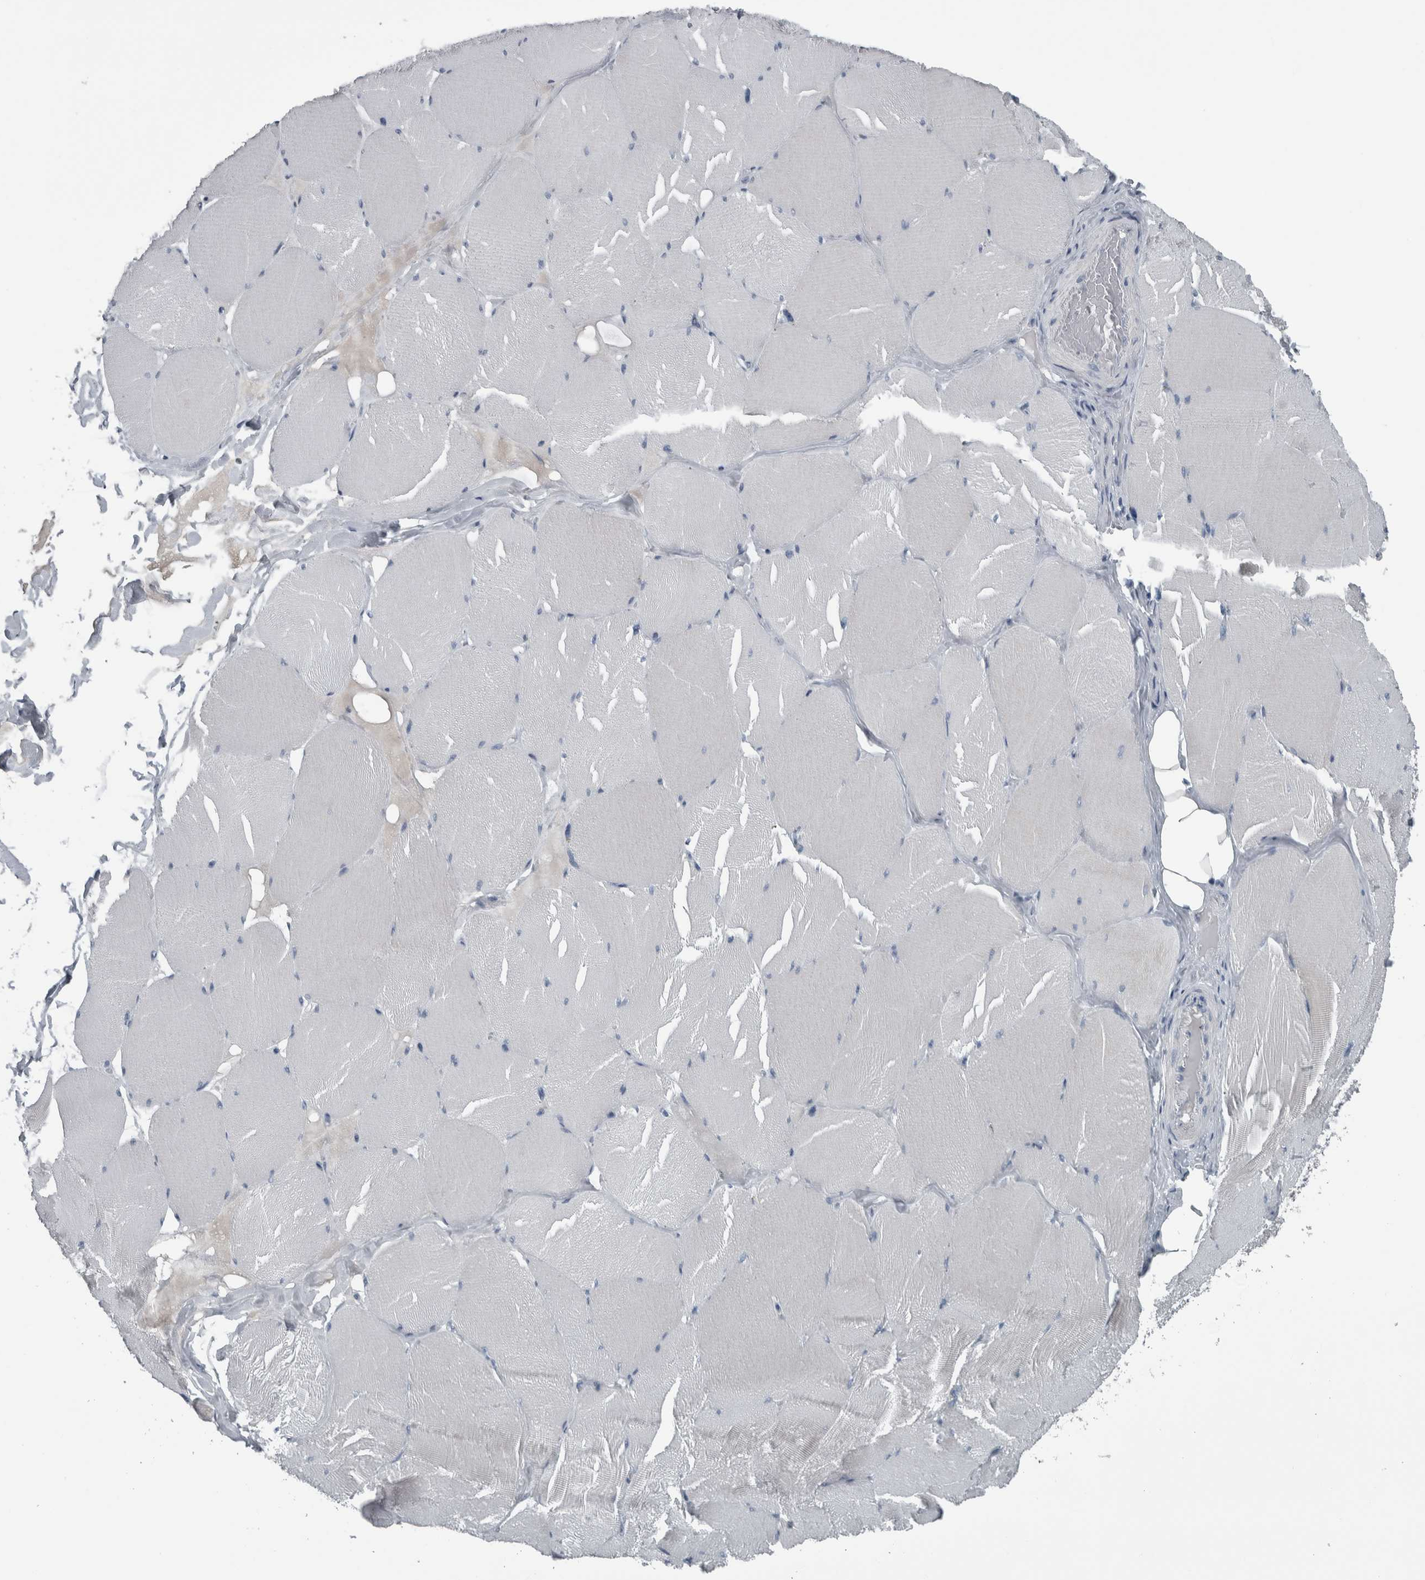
{"staining": {"intensity": "negative", "quantity": "none", "location": "none"}, "tissue": "skeletal muscle", "cell_type": "Myocytes", "image_type": "normal", "snomed": [{"axis": "morphology", "description": "Normal tissue, NOS"}, {"axis": "topography", "description": "Skin"}, {"axis": "topography", "description": "Skeletal muscle"}], "caption": "Immunohistochemistry histopathology image of unremarkable skeletal muscle: human skeletal muscle stained with DAB (3,3'-diaminobenzidine) reveals no significant protein staining in myocytes.", "gene": "KRT20", "patient": {"sex": "male", "age": 83}}